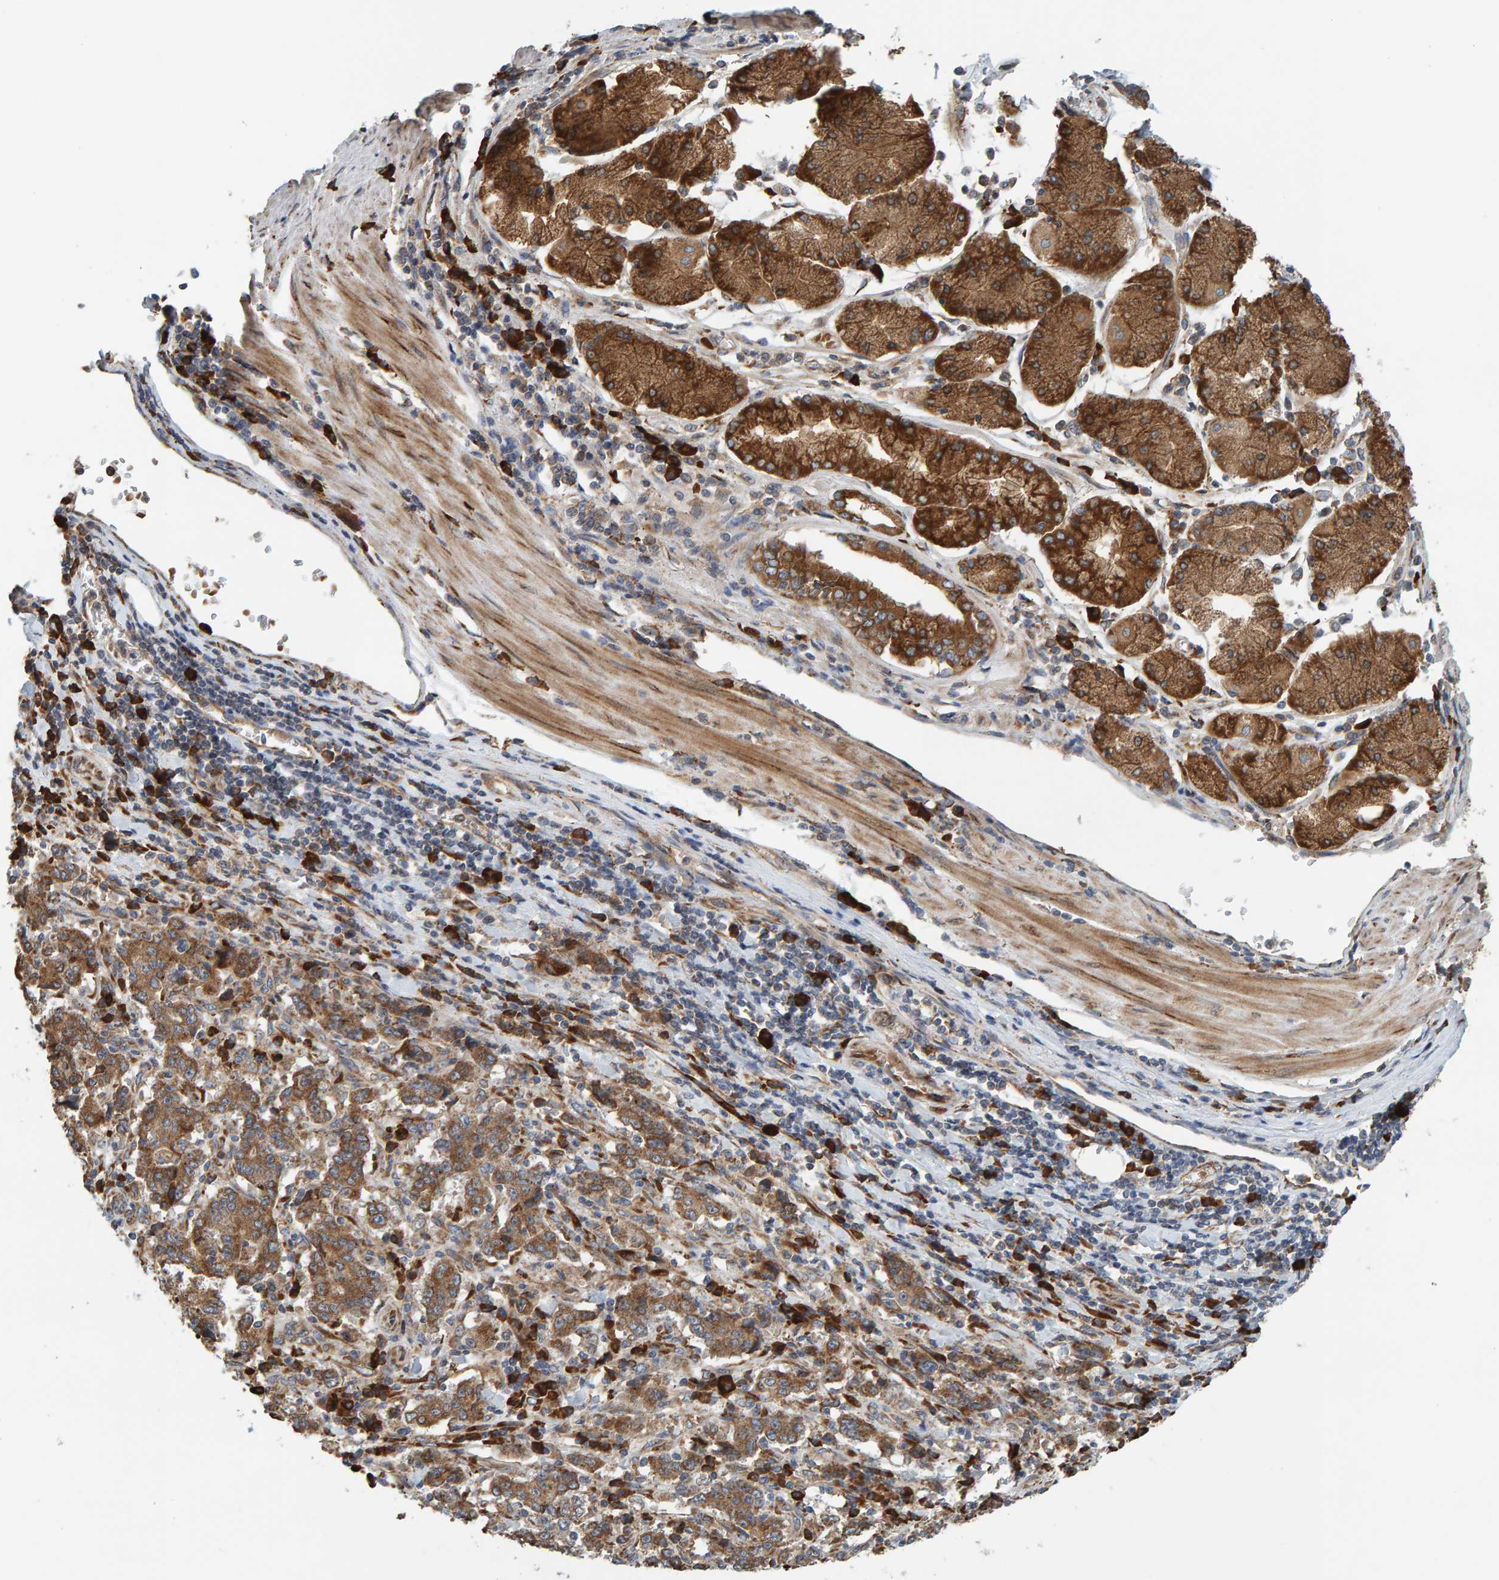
{"staining": {"intensity": "strong", "quantity": ">75%", "location": "cytoplasmic/membranous"}, "tissue": "stomach cancer", "cell_type": "Tumor cells", "image_type": "cancer", "snomed": [{"axis": "morphology", "description": "Normal tissue, NOS"}, {"axis": "morphology", "description": "Adenocarcinoma, NOS"}, {"axis": "topography", "description": "Stomach, upper"}, {"axis": "topography", "description": "Stomach"}], "caption": "The photomicrograph exhibits a brown stain indicating the presence of a protein in the cytoplasmic/membranous of tumor cells in stomach adenocarcinoma.", "gene": "BAIAP2", "patient": {"sex": "male", "age": 59}}